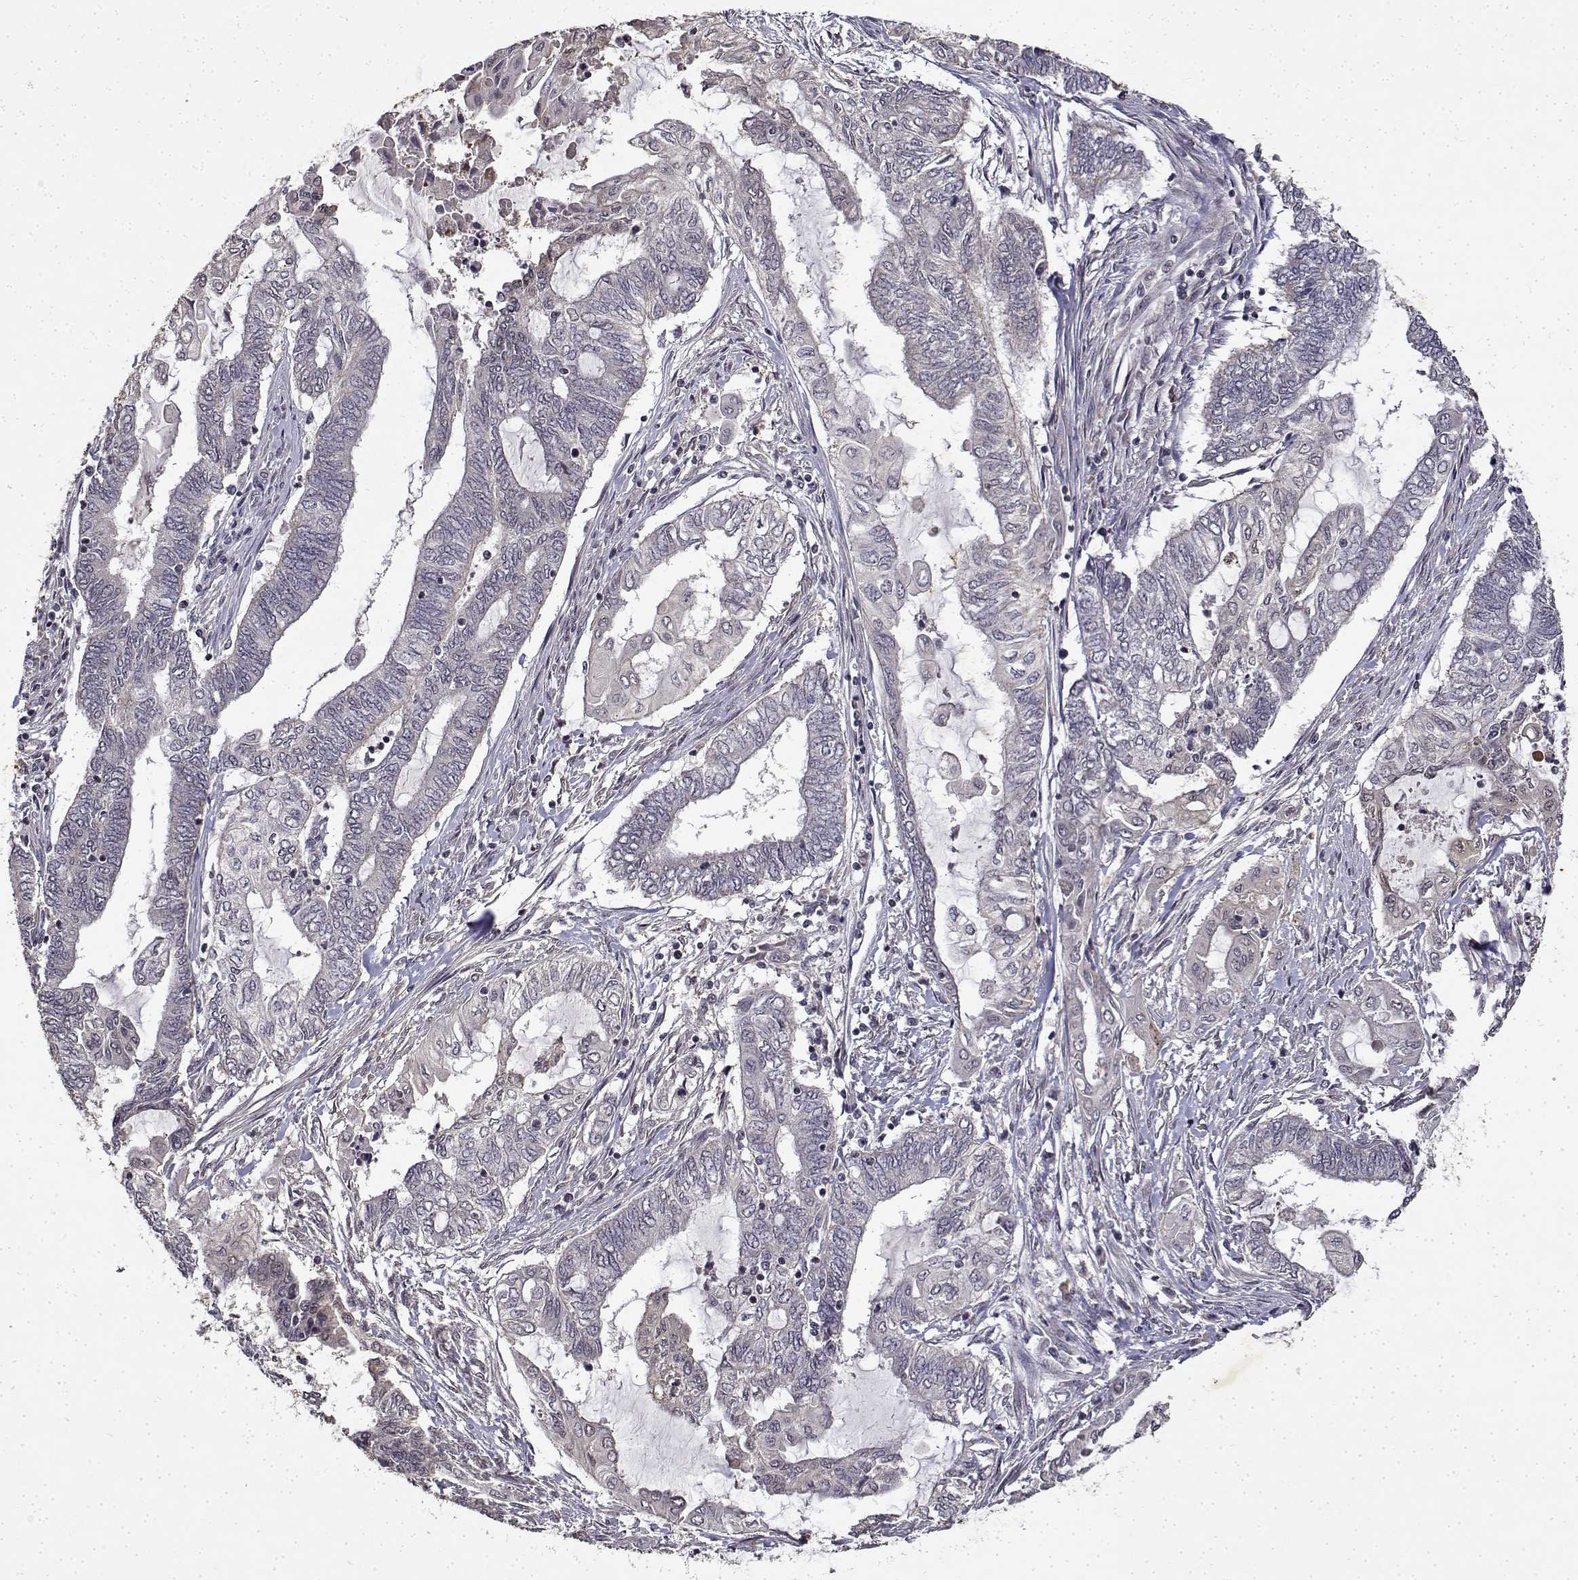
{"staining": {"intensity": "negative", "quantity": "none", "location": "none"}, "tissue": "endometrial cancer", "cell_type": "Tumor cells", "image_type": "cancer", "snomed": [{"axis": "morphology", "description": "Adenocarcinoma, NOS"}, {"axis": "topography", "description": "Uterus"}, {"axis": "topography", "description": "Endometrium"}], "caption": "Endometrial cancer (adenocarcinoma) stained for a protein using immunohistochemistry (IHC) displays no staining tumor cells.", "gene": "BDNF", "patient": {"sex": "female", "age": 70}}